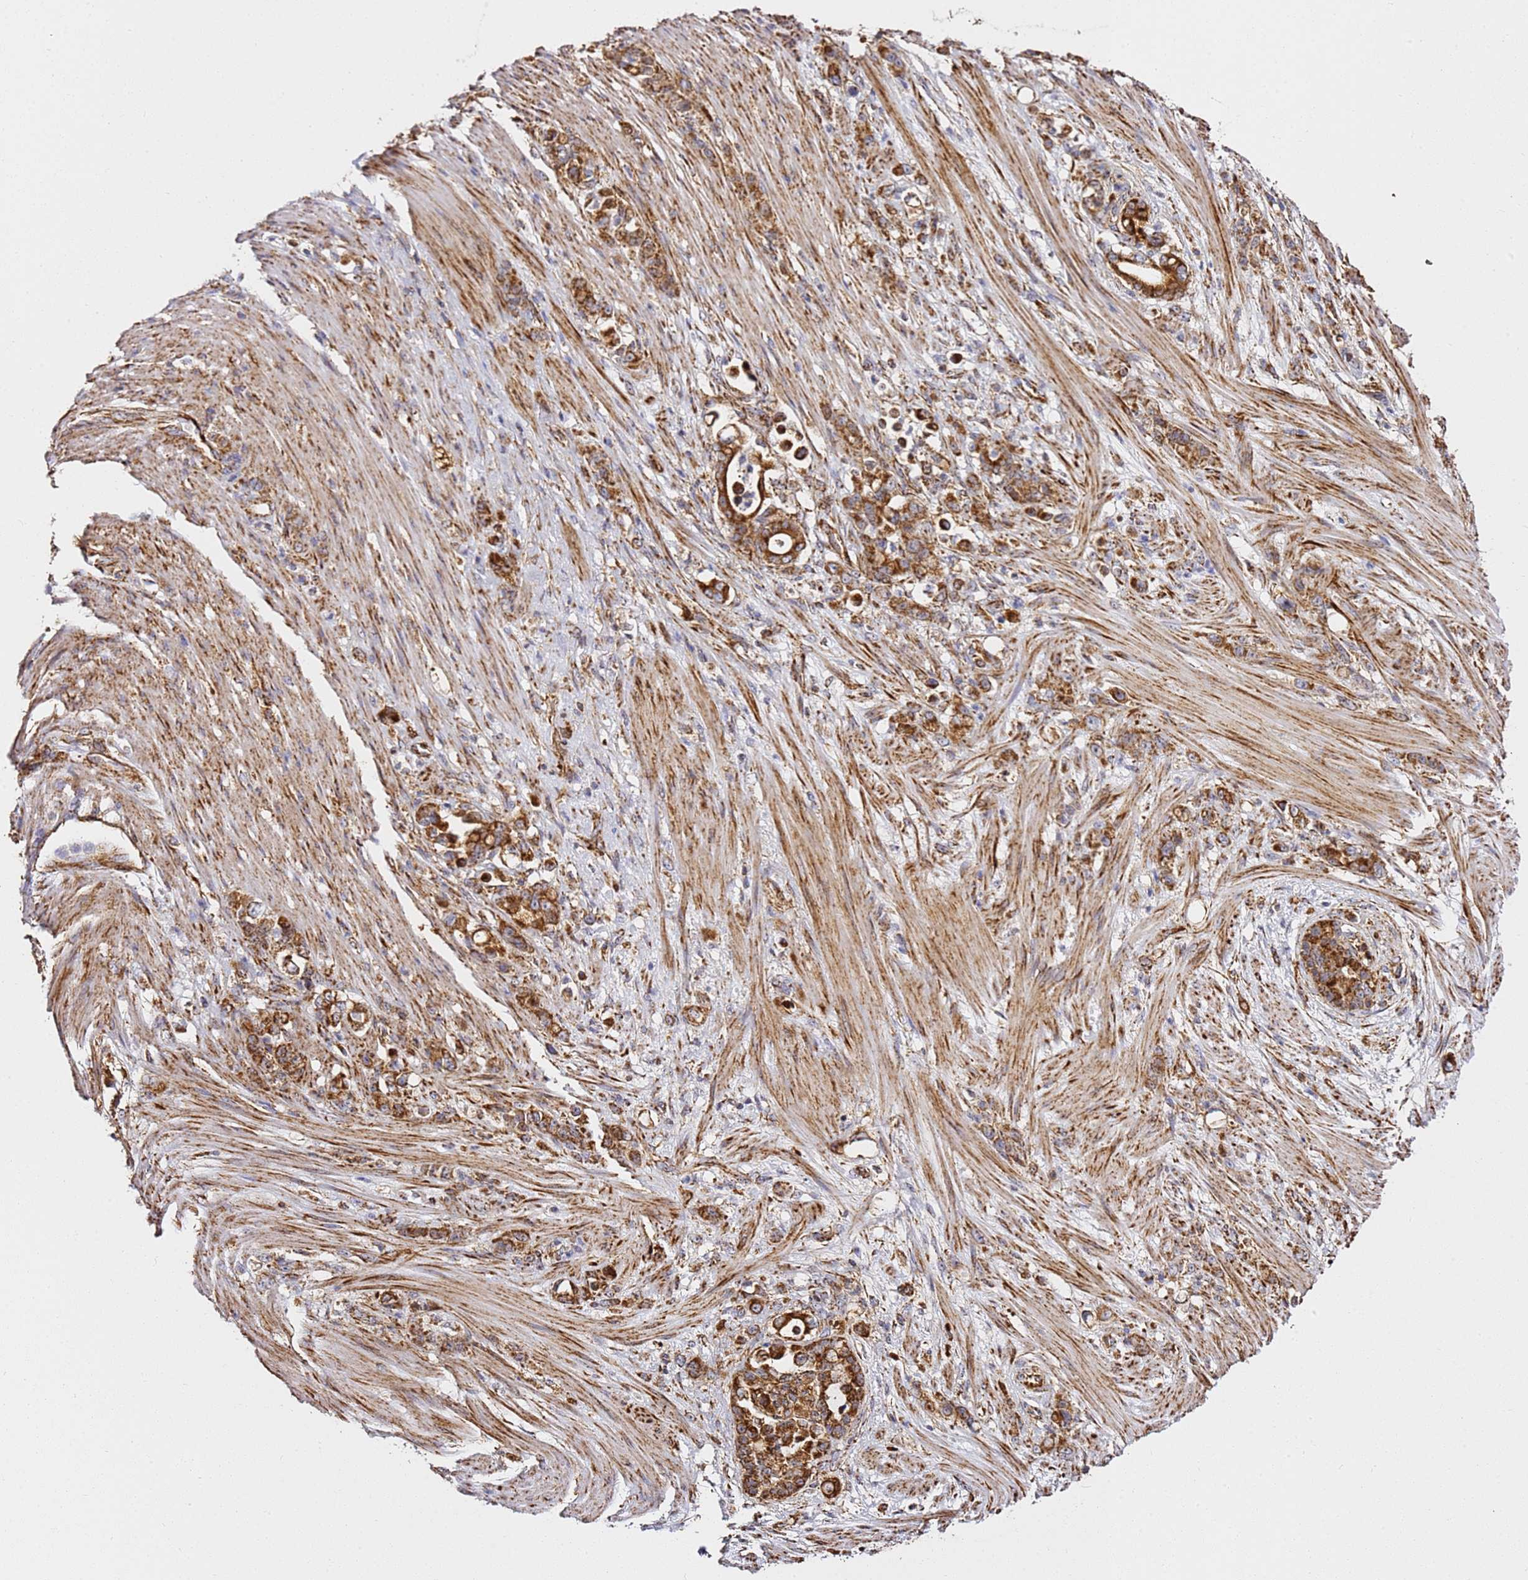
{"staining": {"intensity": "strong", "quantity": ">75%", "location": "cytoplasmic/membranous"}, "tissue": "stomach cancer", "cell_type": "Tumor cells", "image_type": "cancer", "snomed": [{"axis": "morphology", "description": "Normal tissue, NOS"}, {"axis": "morphology", "description": "Adenocarcinoma, NOS"}, {"axis": "topography", "description": "Stomach"}], "caption": "Approximately >75% of tumor cells in human stomach cancer show strong cytoplasmic/membranous protein positivity as visualized by brown immunohistochemical staining.", "gene": "NDUFA3", "patient": {"sex": "female", "age": 79}}